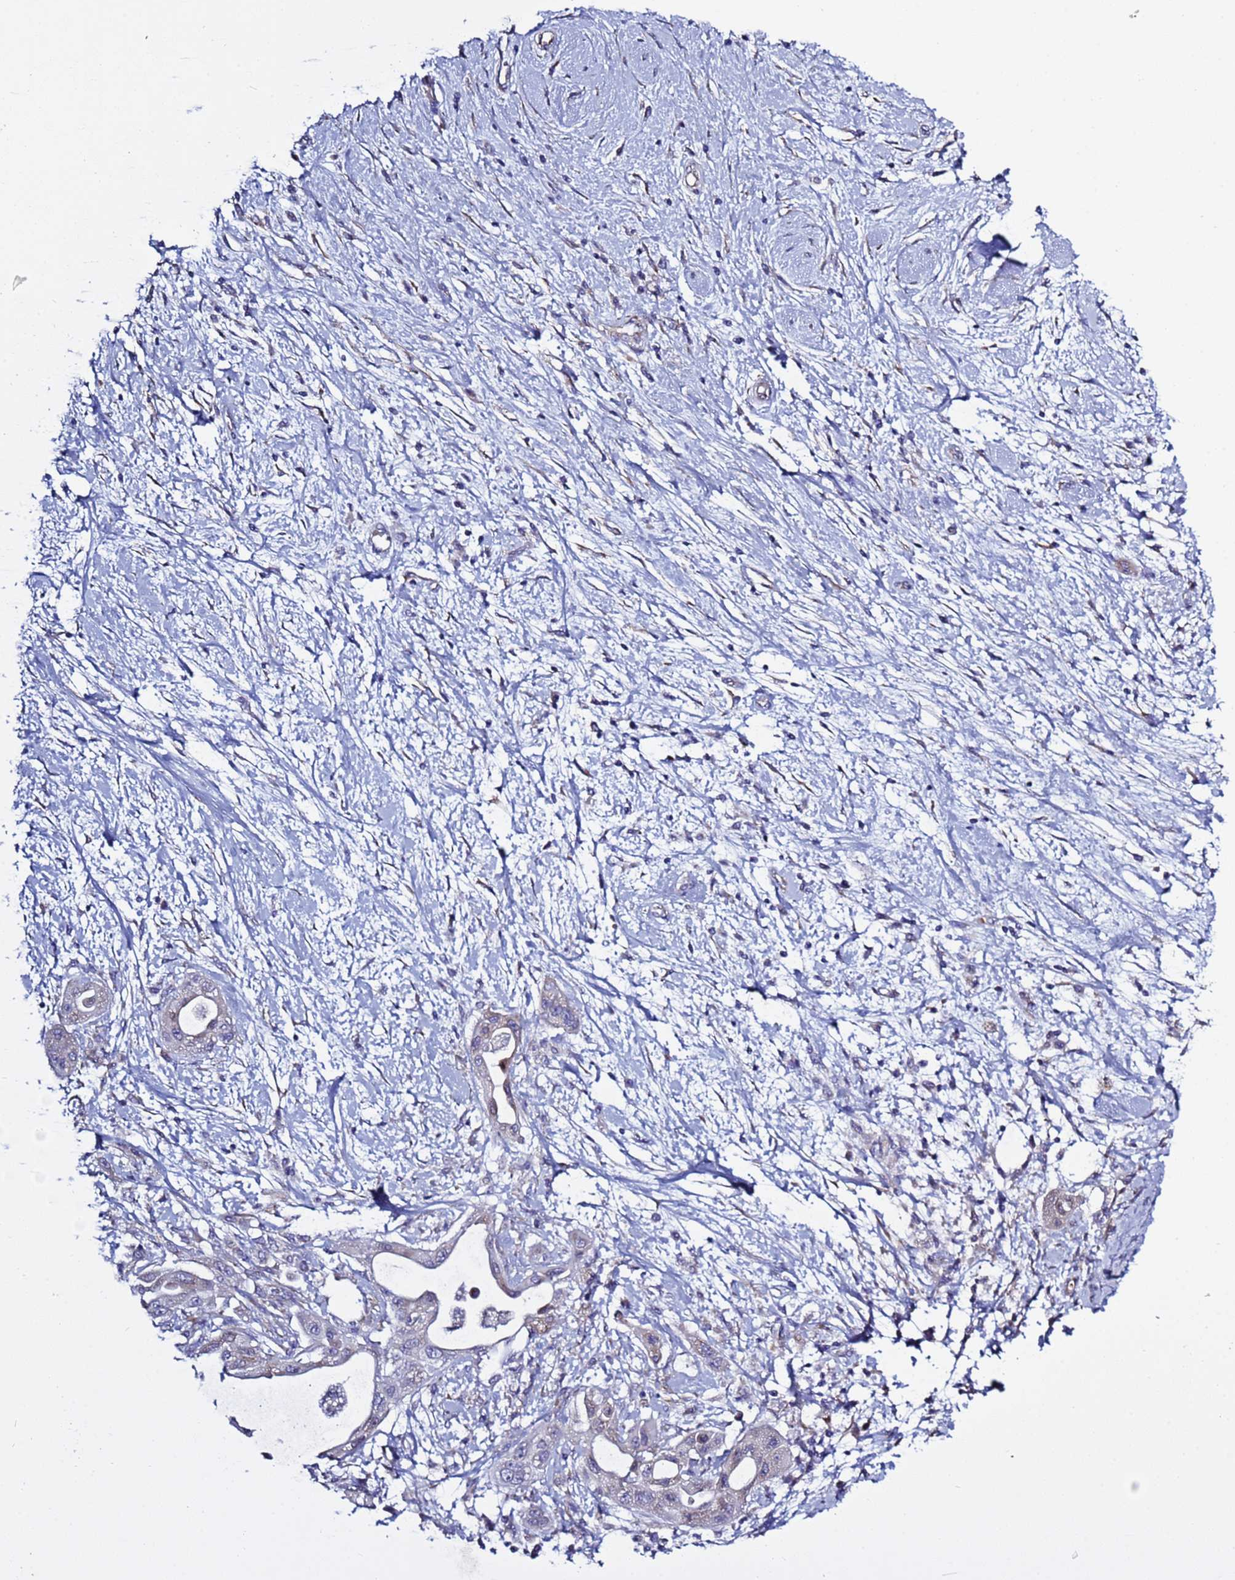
{"staining": {"intensity": "negative", "quantity": "none", "location": "none"}, "tissue": "pancreatic cancer", "cell_type": "Tumor cells", "image_type": "cancer", "snomed": [{"axis": "morphology", "description": "Adenocarcinoma, NOS"}, {"axis": "topography", "description": "Pancreas"}], "caption": "The image demonstrates no significant expression in tumor cells of adenocarcinoma (pancreatic). (IHC, brightfield microscopy, high magnification).", "gene": "ABHD17B", "patient": {"sex": "male", "age": 68}}